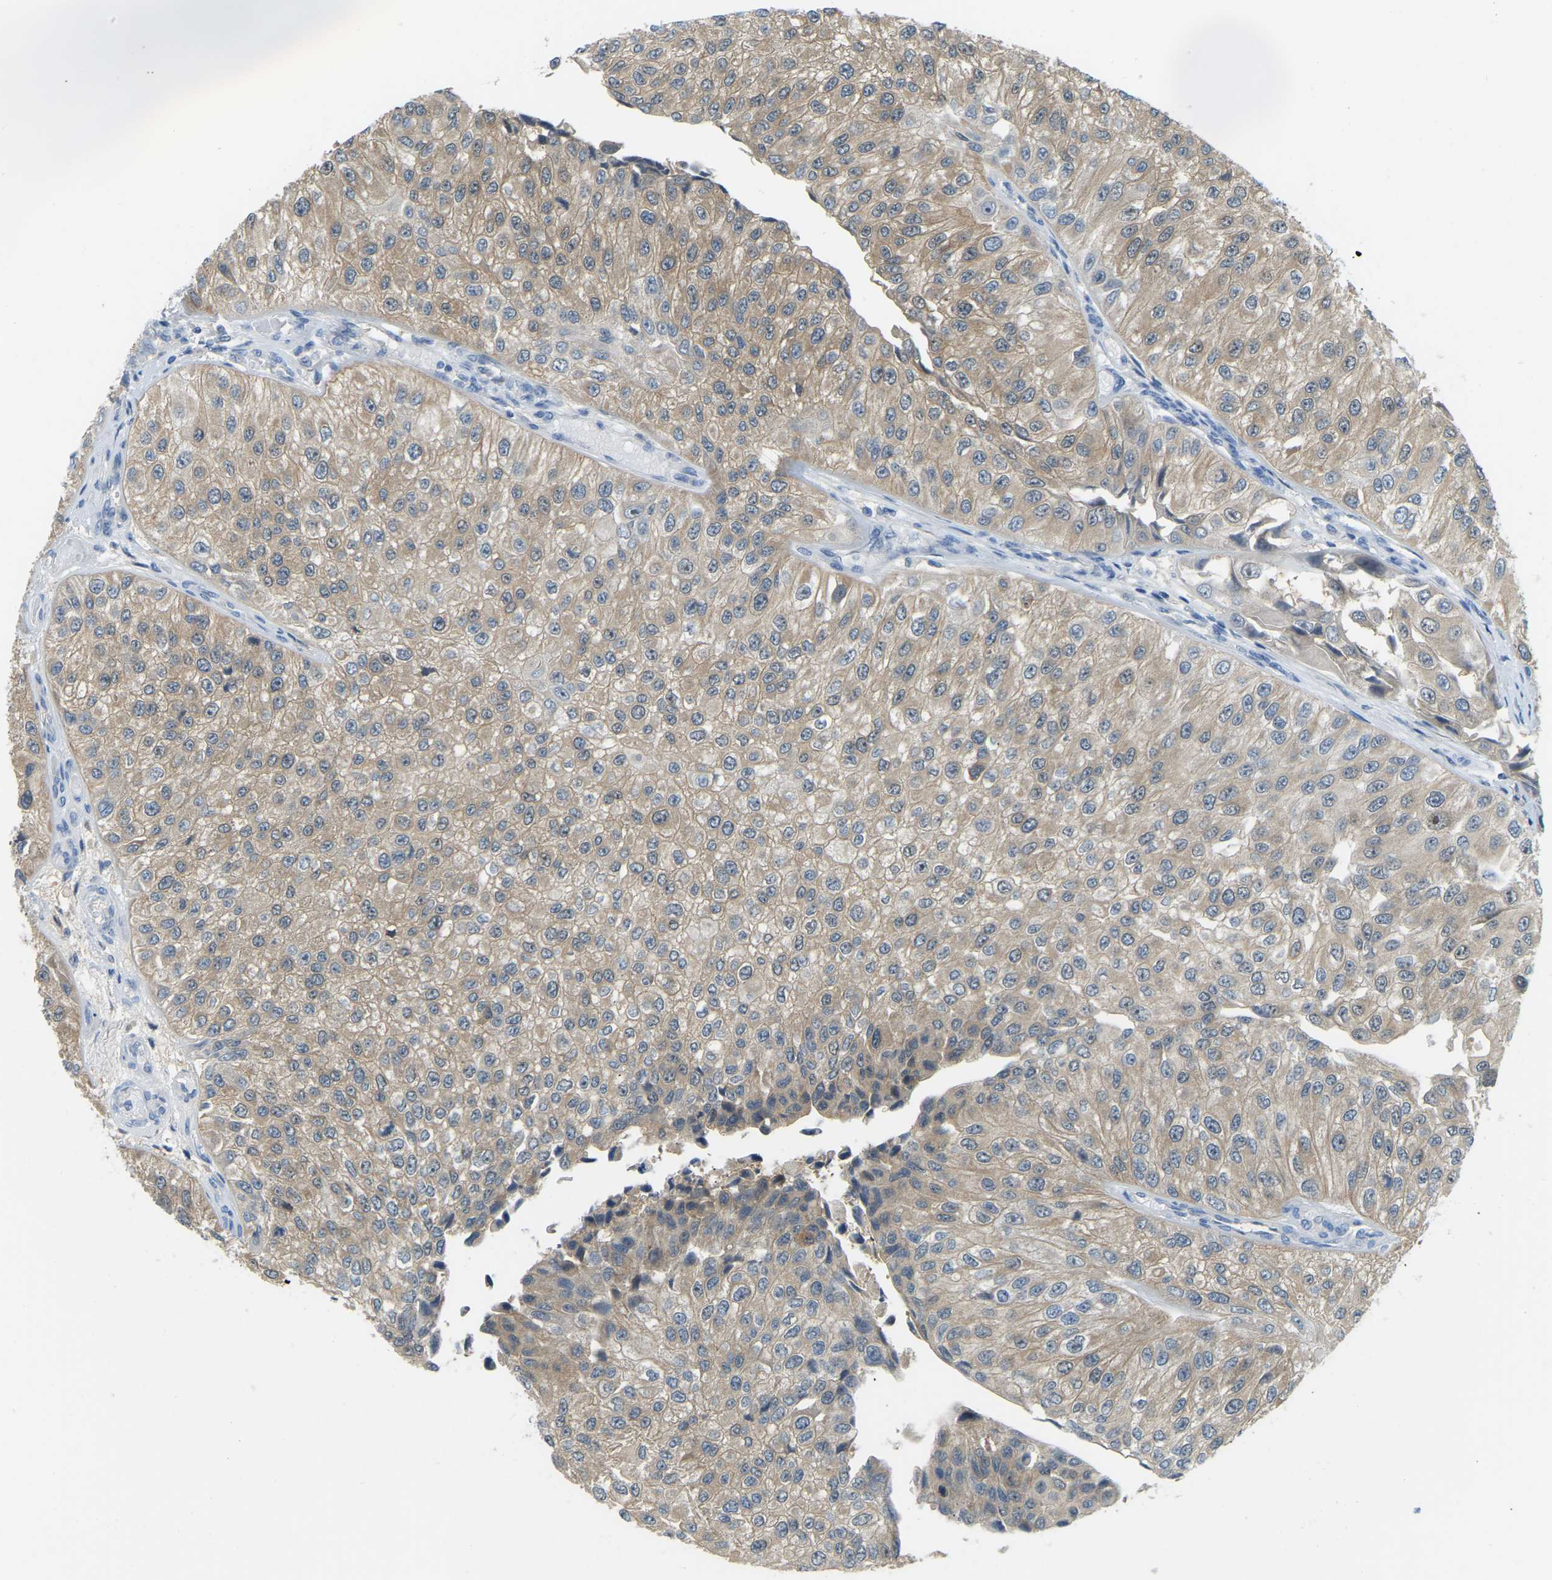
{"staining": {"intensity": "weak", "quantity": ">75%", "location": "cytoplasmic/membranous"}, "tissue": "urothelial cancer", "cell_type": "Tumor cells", "image_type": "cancer", "snomed": [{"axis": "morphology", "description": "Urothelial carcinoma, High grade"}, {"axis": "topography", "description": "Kidney"}, {"axis": "topography", "description": "Urinary bladder"}], "caption": "Immunohistochemistry (IHC) staining of urothelial carcinoma (high-grade), which displays low levels of weak cytoplasmic/membranous staining in about >75% of tumor cells indicating weak cytoplasmic/membranous protein expression. The staining was performed using DAB (3,3'-diaminobenzidine) (brown) for protein detection and nuclei were counterstained in hematoxylin (blue).", "gene": "NME8", "patient": {"sex": "male", "age": 77}}